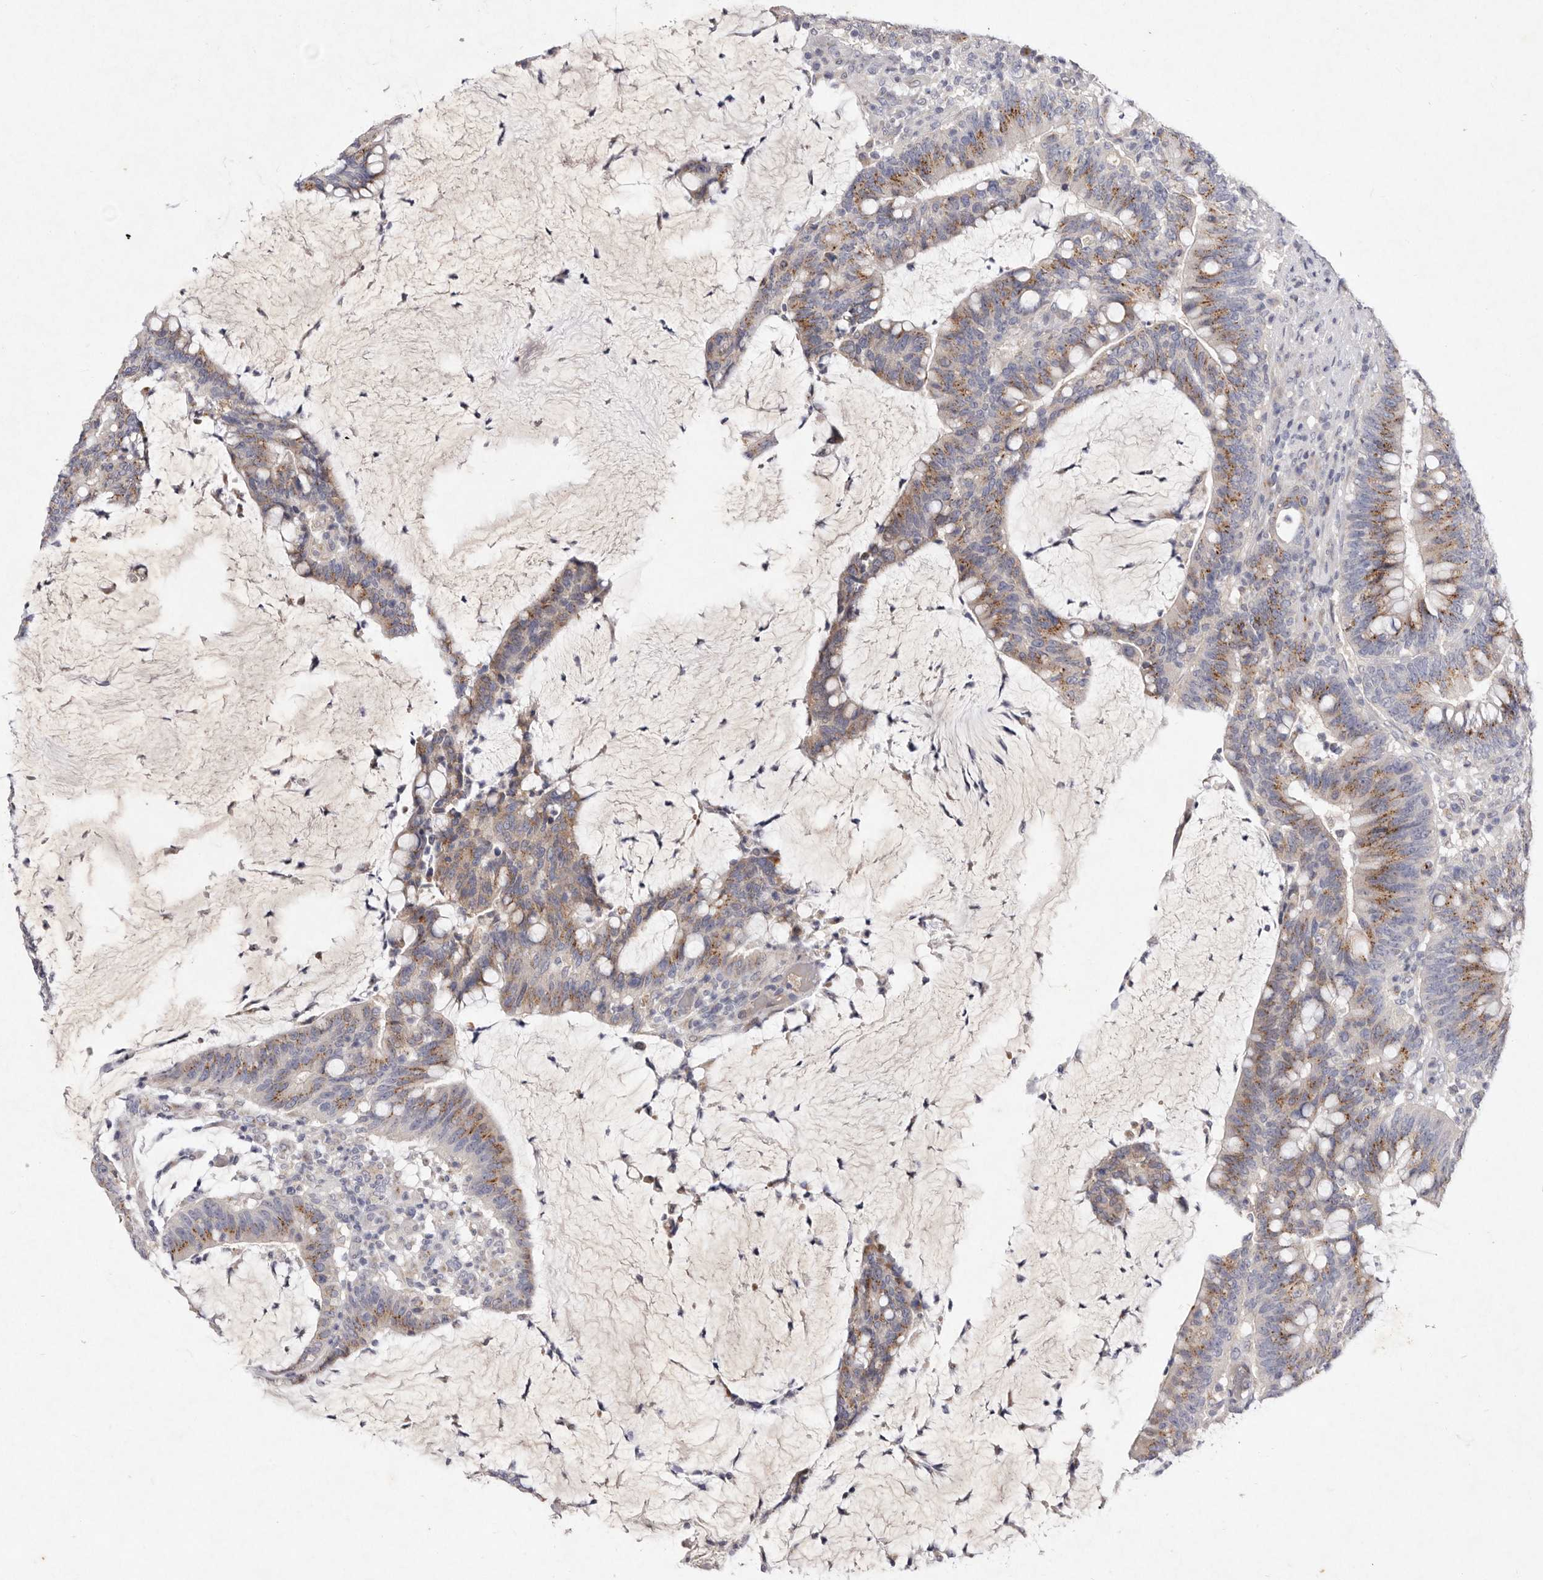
{"staining": {"intensity": "moderate", "quantity": ">75%", "location": "cytoplasmic/membranous"}, "tissue": "colorectal cancer", "cell_type": "Tumor cells", "image_type": "cancer", "snomed": [{"axis": "morphology", "description": "Adenocarcinoma, NOS"}, {"axis": "topography", "description": "Colon"}], "caption": "An immunohistochemistry photomicrograph of neoplastic tissue is shown. Protein staining in brown labels moderate cytoplasmic/membranous positivity in adenocarcinoma (colorectal) within tumor cells. (Stains: DAB (3,3'-diaminobenzidine) in brown, nuclei in blue, Microscopy: brightfield microscopy at high magnification).", "gene": "USP24", "patient": {"sex": "female", "age": 66}}